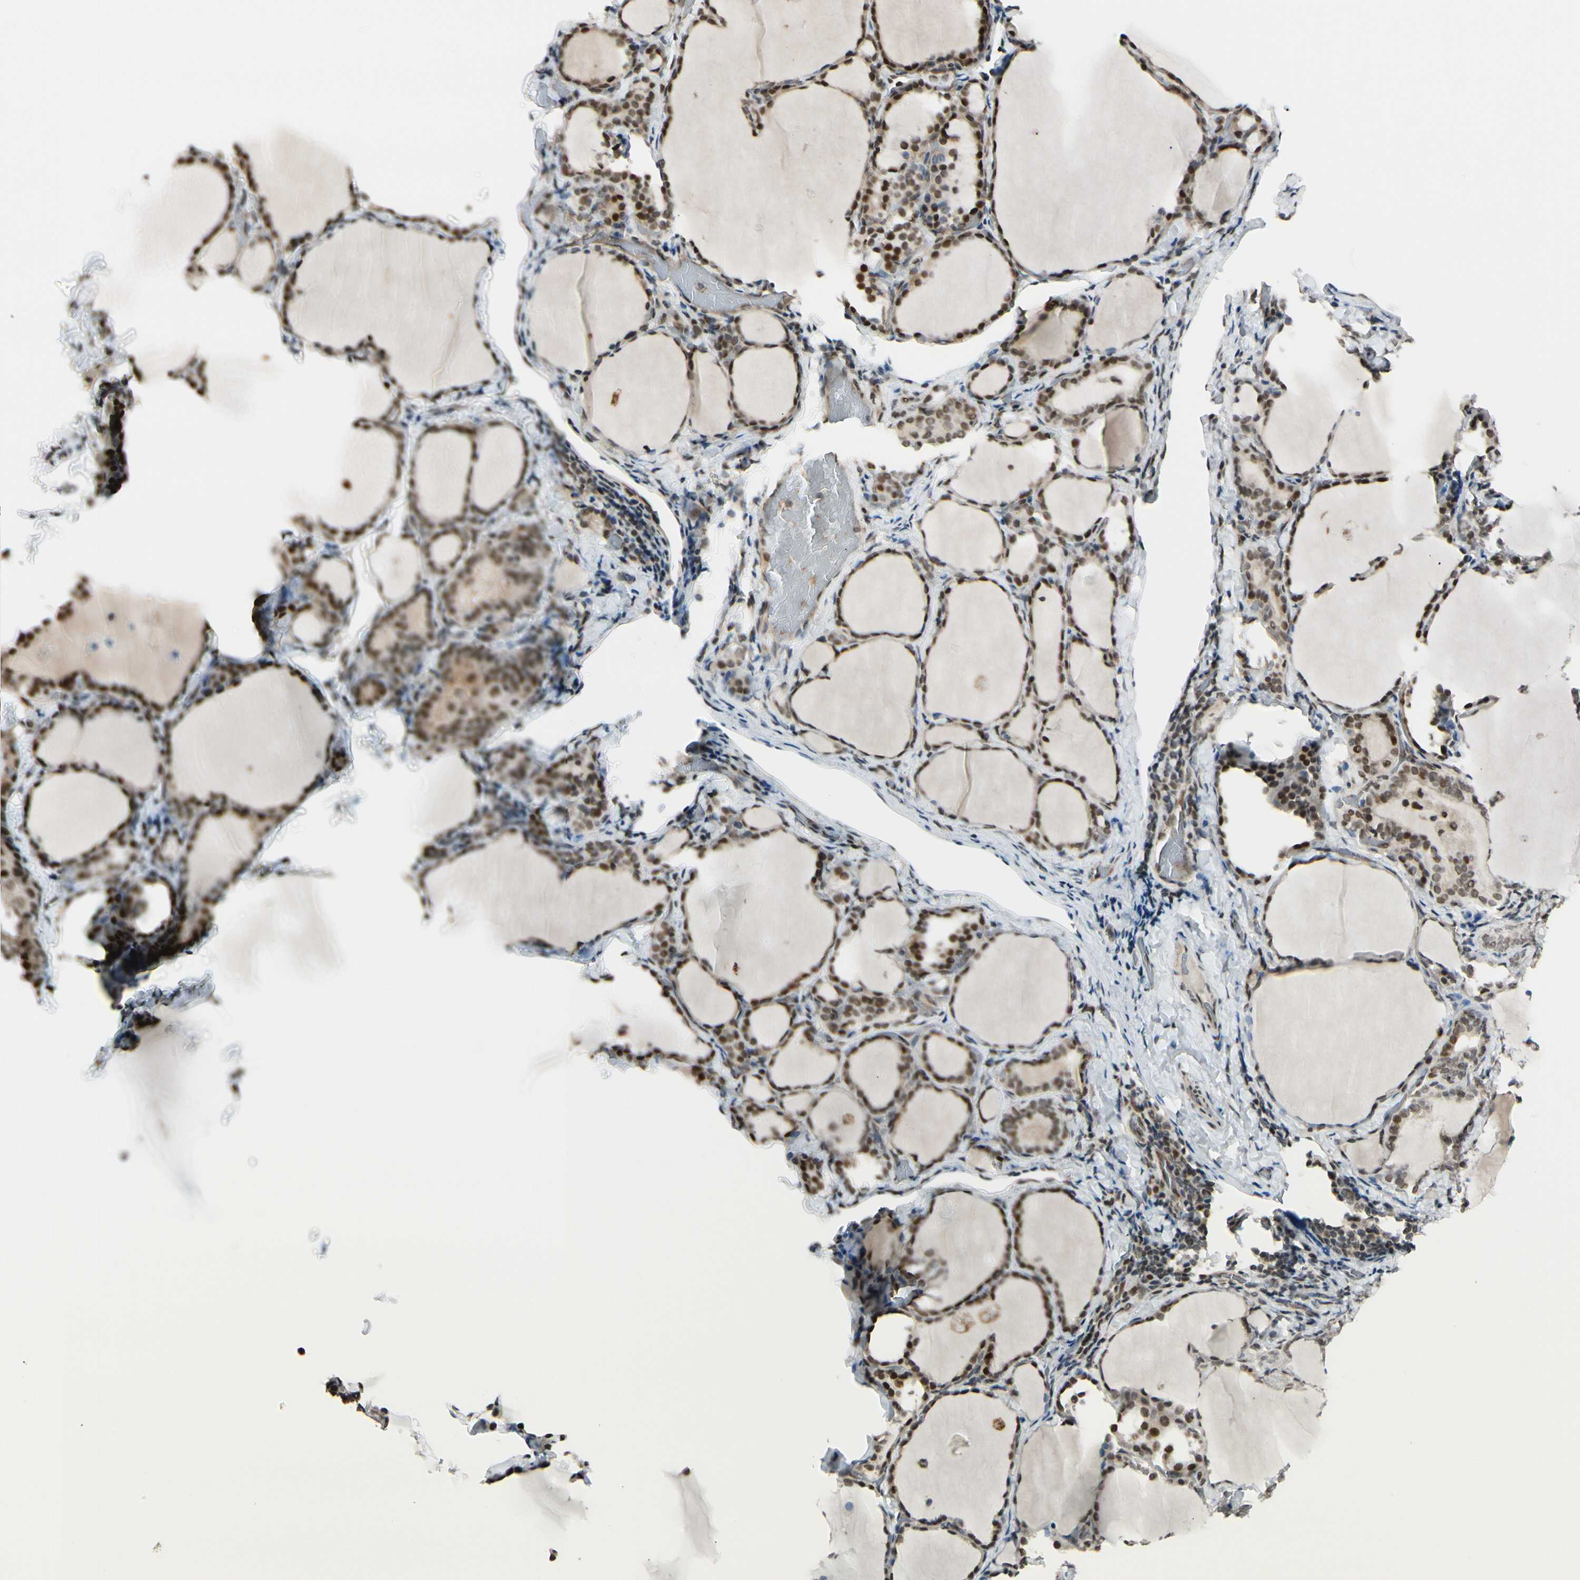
{"staining": {"intensity": "moderate", "quantity": ">75%", "location": "nuclear"}, "tissue": "thyroid gland", "cell_type": "Glandular cells", "image_type": "normal", "snomed": [{"axis": "morphology", "description": "Normal tissue, NOS"}, {"axis": "morphology", "description": "Papillary adenocarcinoma, NOS"}, {"axis": "topography", "description": "Thyroid gland"}], "caption": "This is a micrograph of immunohistochemistry staining of benign thyroid gland, which shows moderate positivity in the nuclear of glandular cells.", "gene": "SUFU", "patient": {"sex": "female", "age": 30}}